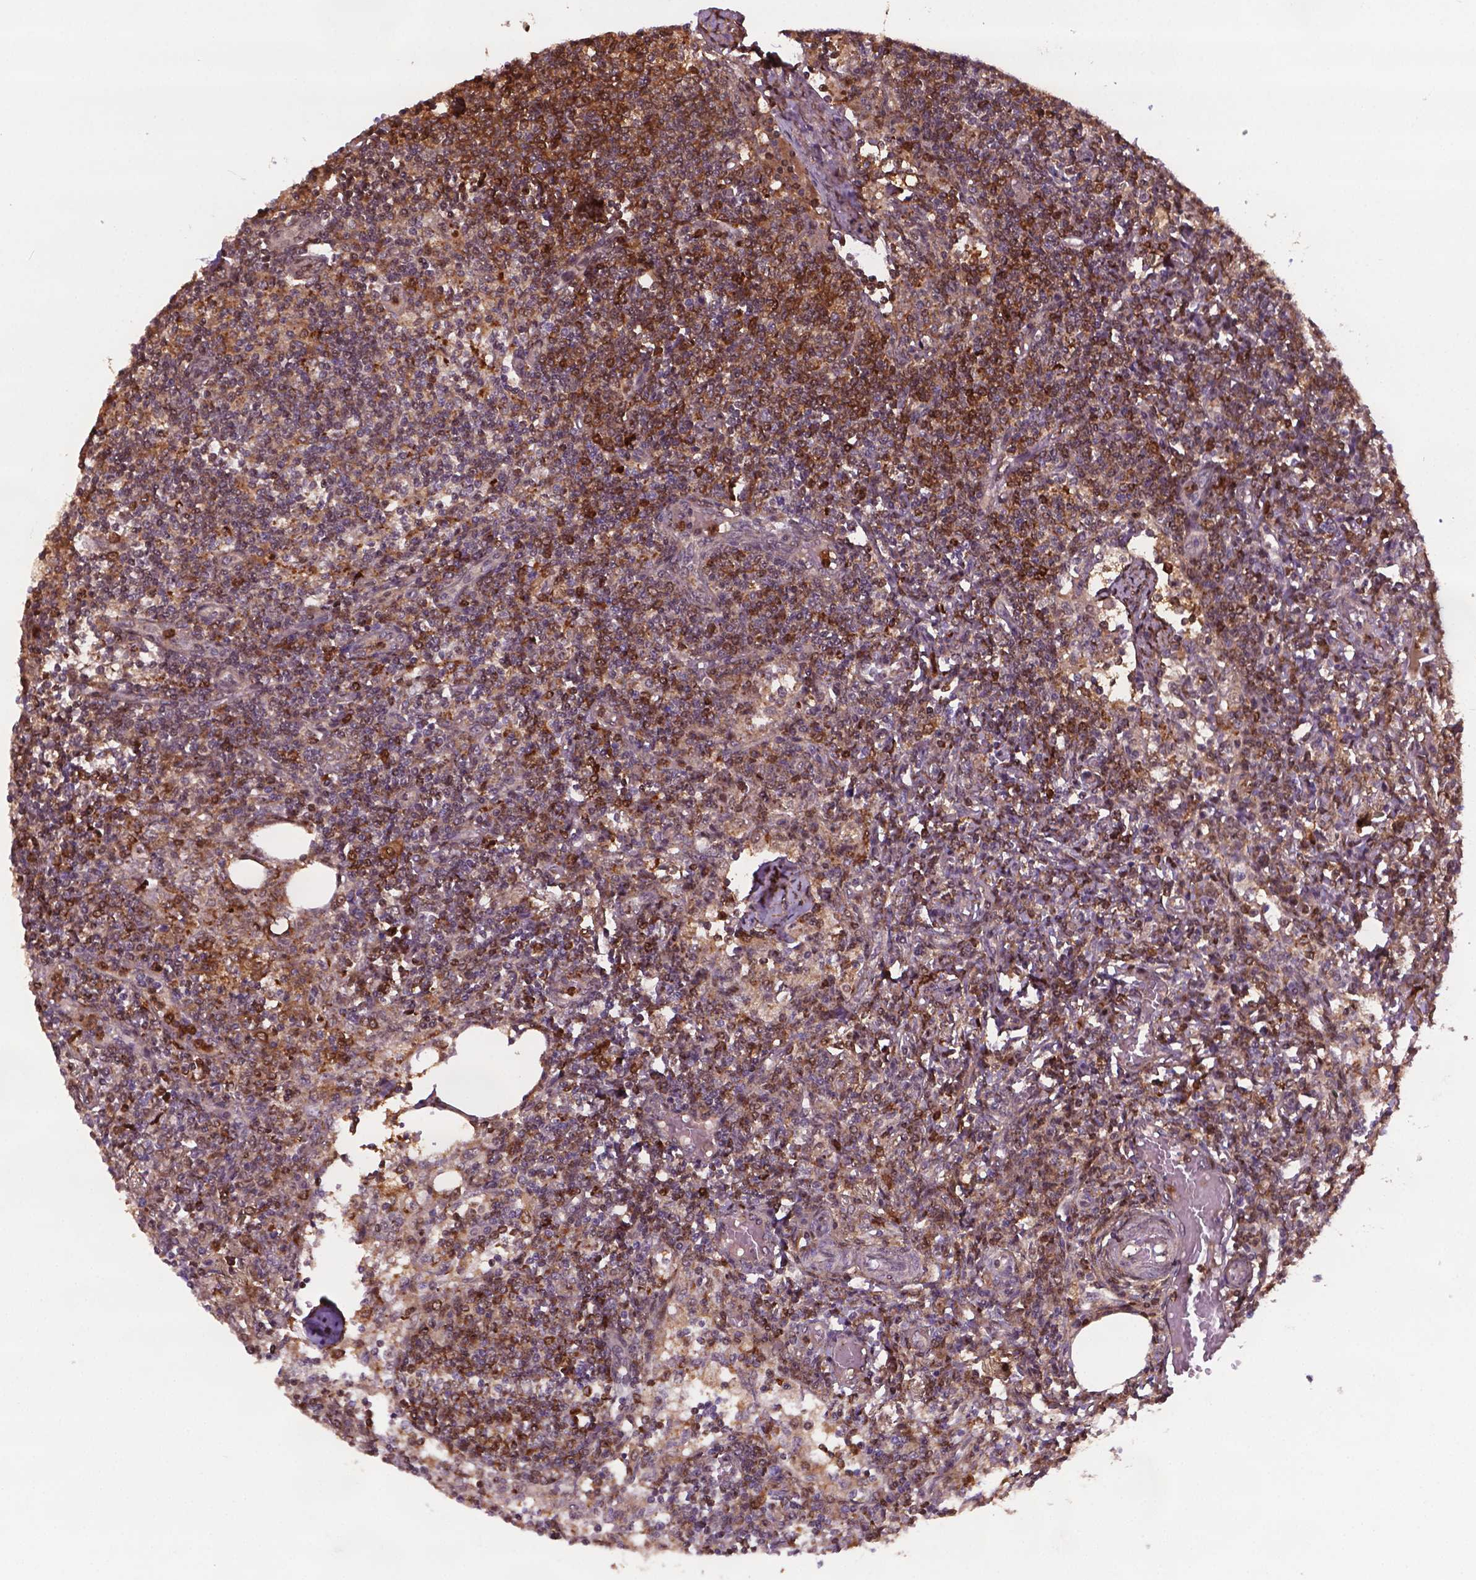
{"staining": {"intensity": "moderate", "quantity": ">75%", "location": "cytoplasmic/membranous,nuclear"}, "tissue": "lymph node", "cell_type": "Germinal center cells", "image_type": "normal", "snomed": [{"axis": "morphology", "description": "Normal tissue, NOS"}, {"axis": "topography", "description": "Lymph node"}], "caption": "Moderate cytoplasmic/membranous,nuclear staining for a protein is seen in approximately >75% of germinal center cells of unremarkable lymph node using immunohistochemistry.", "gene": "PLIN3", "patient": {"sex": "female", "age": 69}}